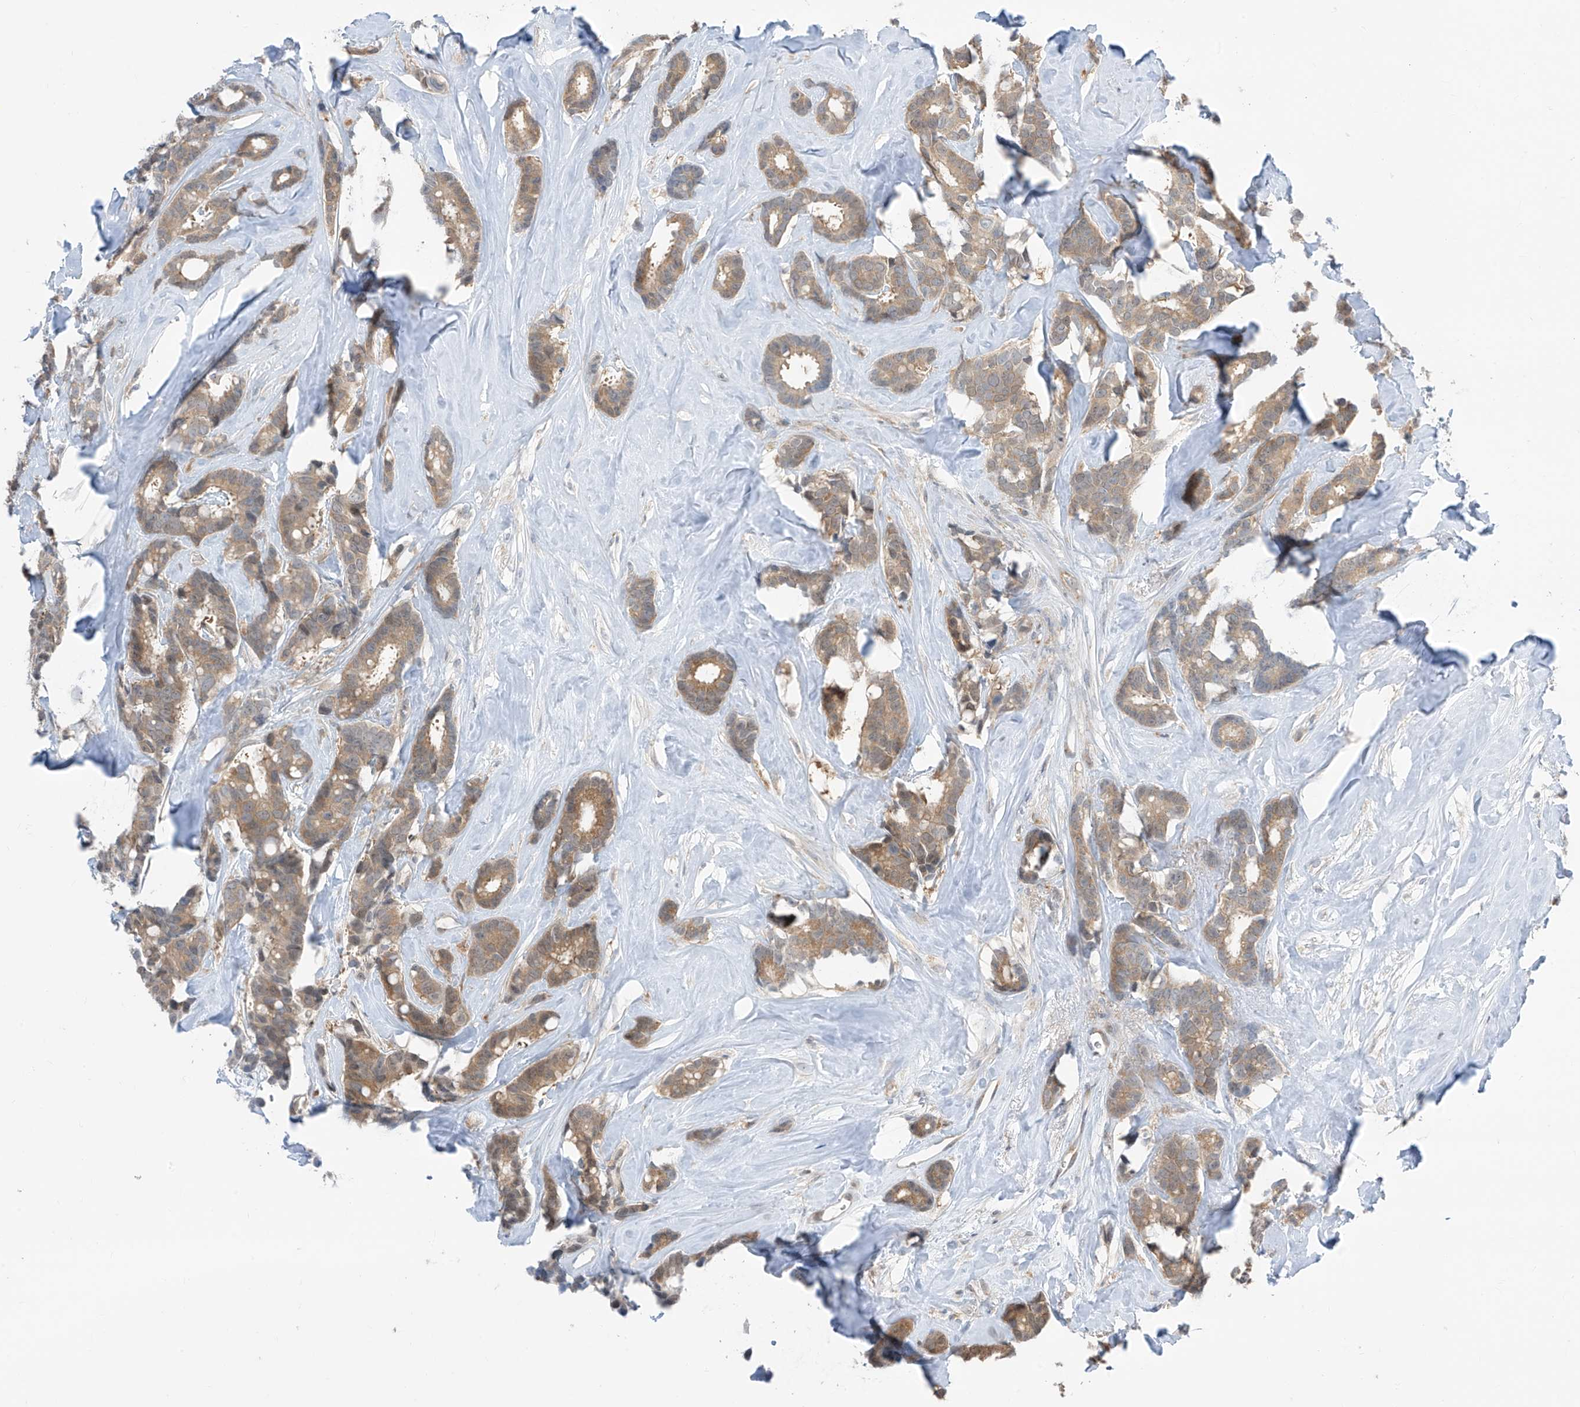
{"staining": {"intensity": "moderate", "quantity": ">75%", "location": "cytoplasmic/membranous"}, "tissue": "breast cancer", "cell_type": "Tumor cells", "image_type": "cancer", "snomed": [{"axis": "morphology", "description": "Duct carcinoma"}, {"axis": "topography", "description": "Breast"}], "caption": "This micrograph exhibits infiltrating ductal carcinoma (breast) stained with IHC to label a protein in brown. The cytoplasmic/membranous of tumor cells show moderate positivity for the protein. Nuclei are counter-stained blue.", "gene": "TTC38", "patient": {"sex": "female", "age": 40}}